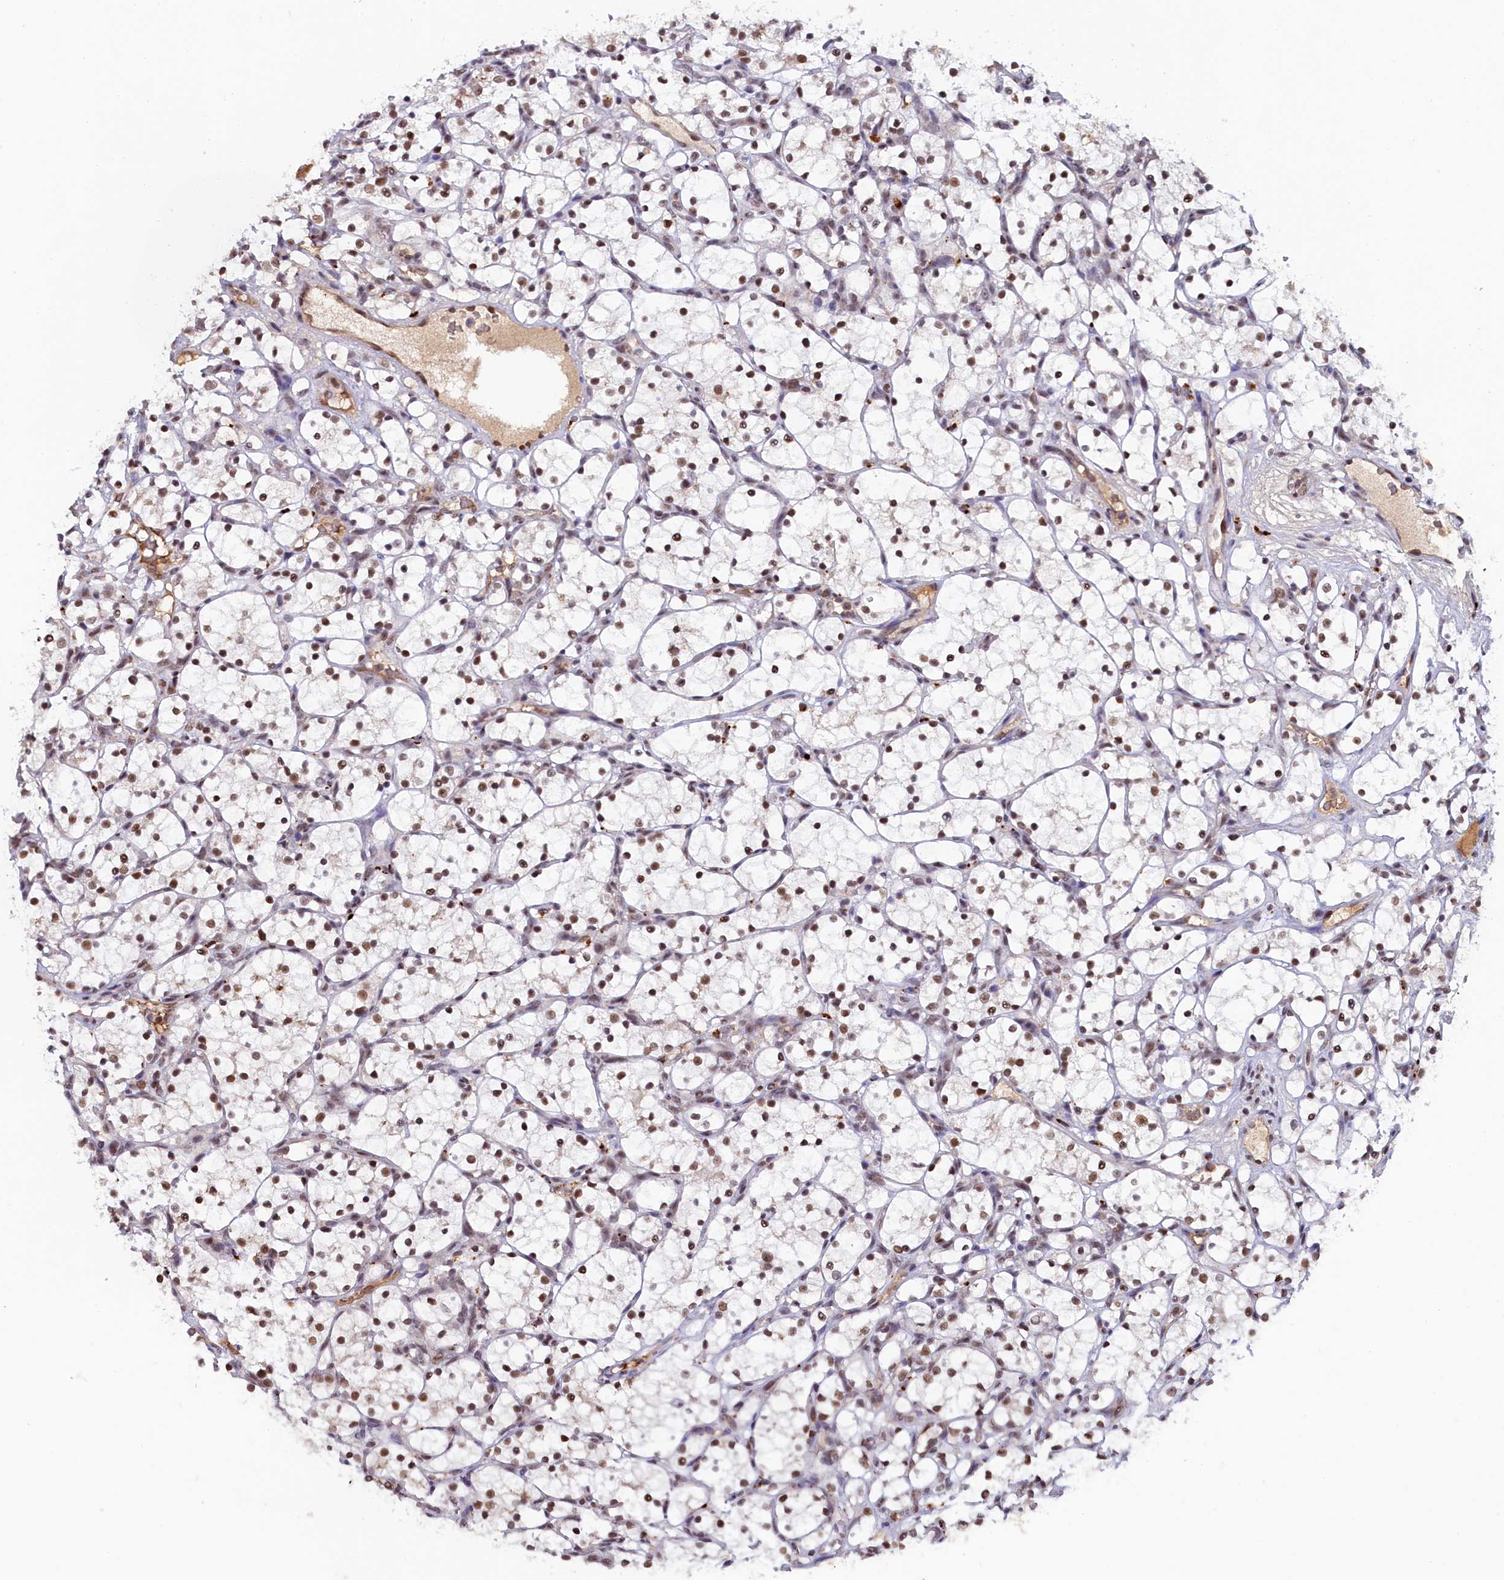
{"staining": {"intensity": "moderate", "quantity": ">75%", "location": "nuclear"}, "tissue": "renal cancer", "cell_type": "Tumor cells", "image_type": "cancer", "snomed": [{"axis": "morphology", "description": "Adenocarcinoma, NOS"}, {"axis": "topography", "description": "Kidney"}], "caption": "A photomicrograph showing moderate nuclear staining in about >75% of tumor cells in renal cancer (adenocarcinoma), as visualized by brown immunohistochemical staining.", "gene": "INTS14", "patient": {"sex": "female", "age": 69}}